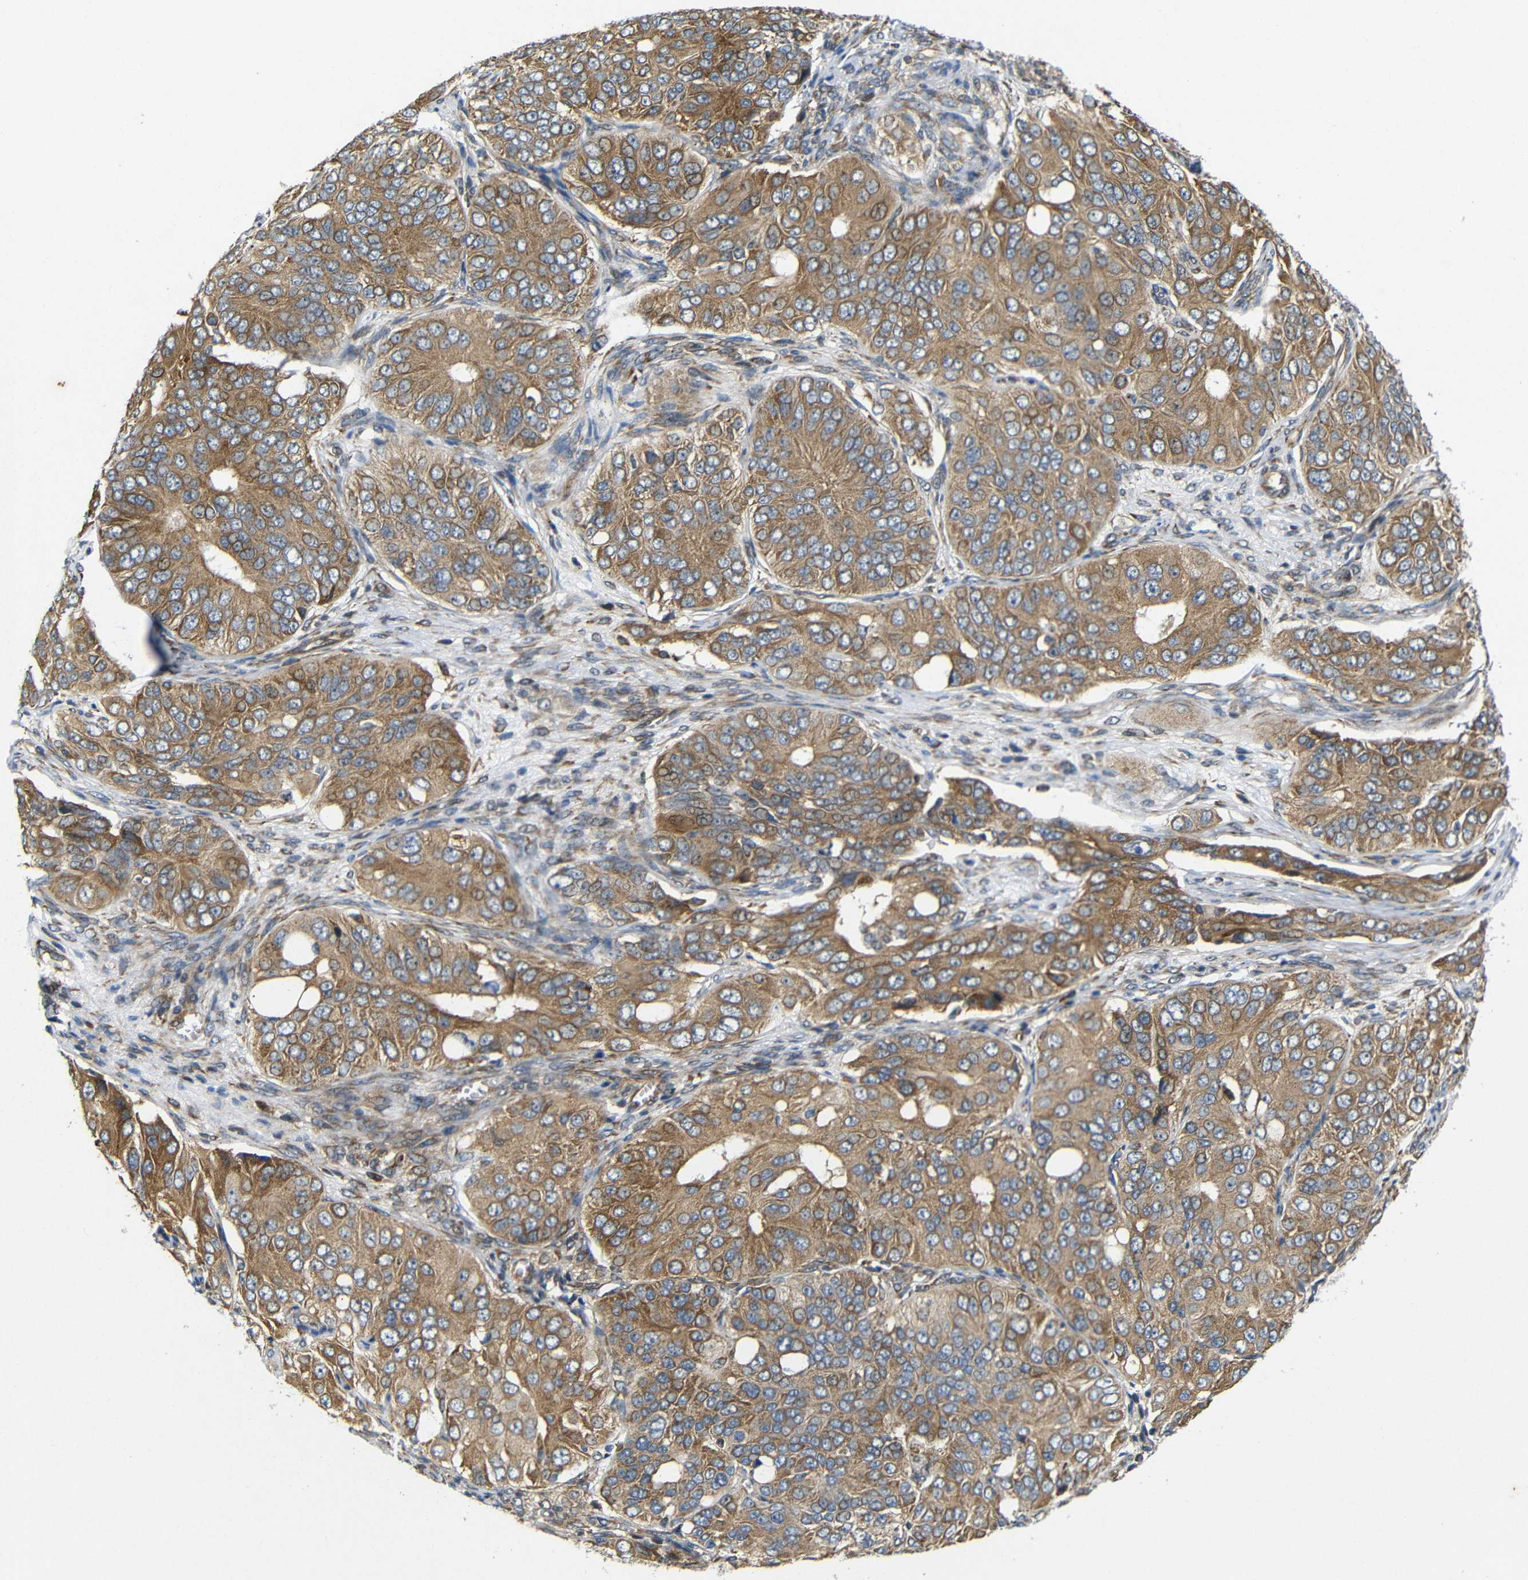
{"staining": {"intensity": "moderate", "quantity": ">75%", "location": "cytoplasmic/membranous"}, "tissue": "ovarian cancer", "cell_type": "Tumor cells", "image_type": "cancer", "snomed": [{"axis": "morphology", "description": "Carcinoma, endometroid"}, {"axis": "topography", "description": "Ovary"}], "caption": "Immunohistochemistry (IHC) (DAB (3,3'-diaminobenzidine)) staining of human ovarian cancer displays moderate cytoplasmic/membranous protein staining in about >75% of tumor cells. The protein is stained brown, and the nuclei are stained in blue (DAB IHC with brightfield microscopy, high magnification).", "gene": "P3H2", "patient": {"sex": "female", "age": 51}}